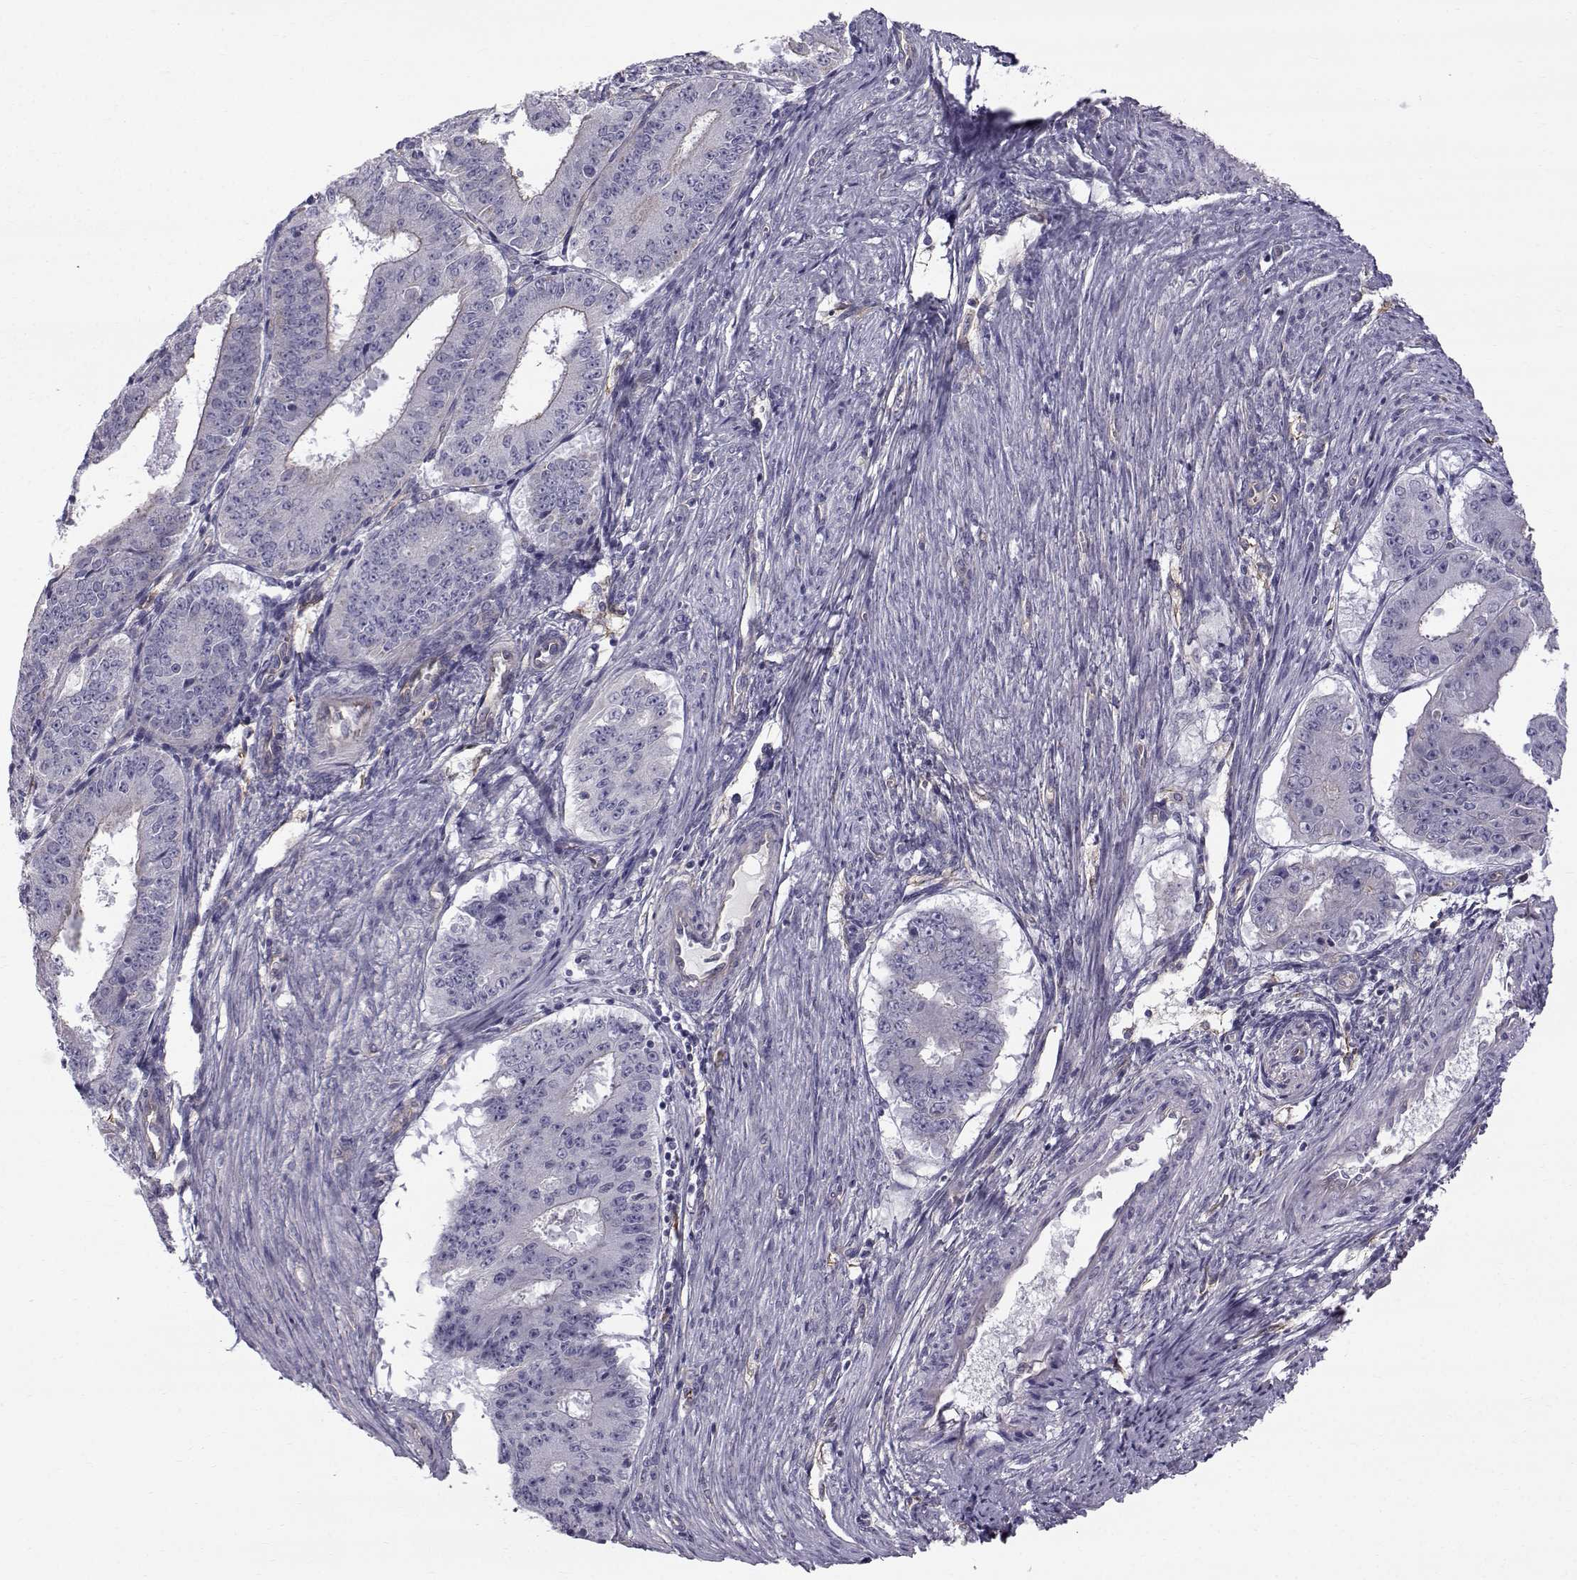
{"staining": {"intensity": "negative", "quantity": "none", "location": "none"}, "tissue": "ovarian cancer", "cell_type": "Tumor cells", "image_type": "cancer", "snomed": [{"axis": "morphology", "description": "Carcinoma, endometroid"}, {"axis": "topography", "description": "Ovary"}], "caption": "Photomicrograph shows no significant protein staining in tumor cells of ovarian endometroid carcinoma.", "gene": "QPCT", "patient": {"sex": "female", "age": 42}}